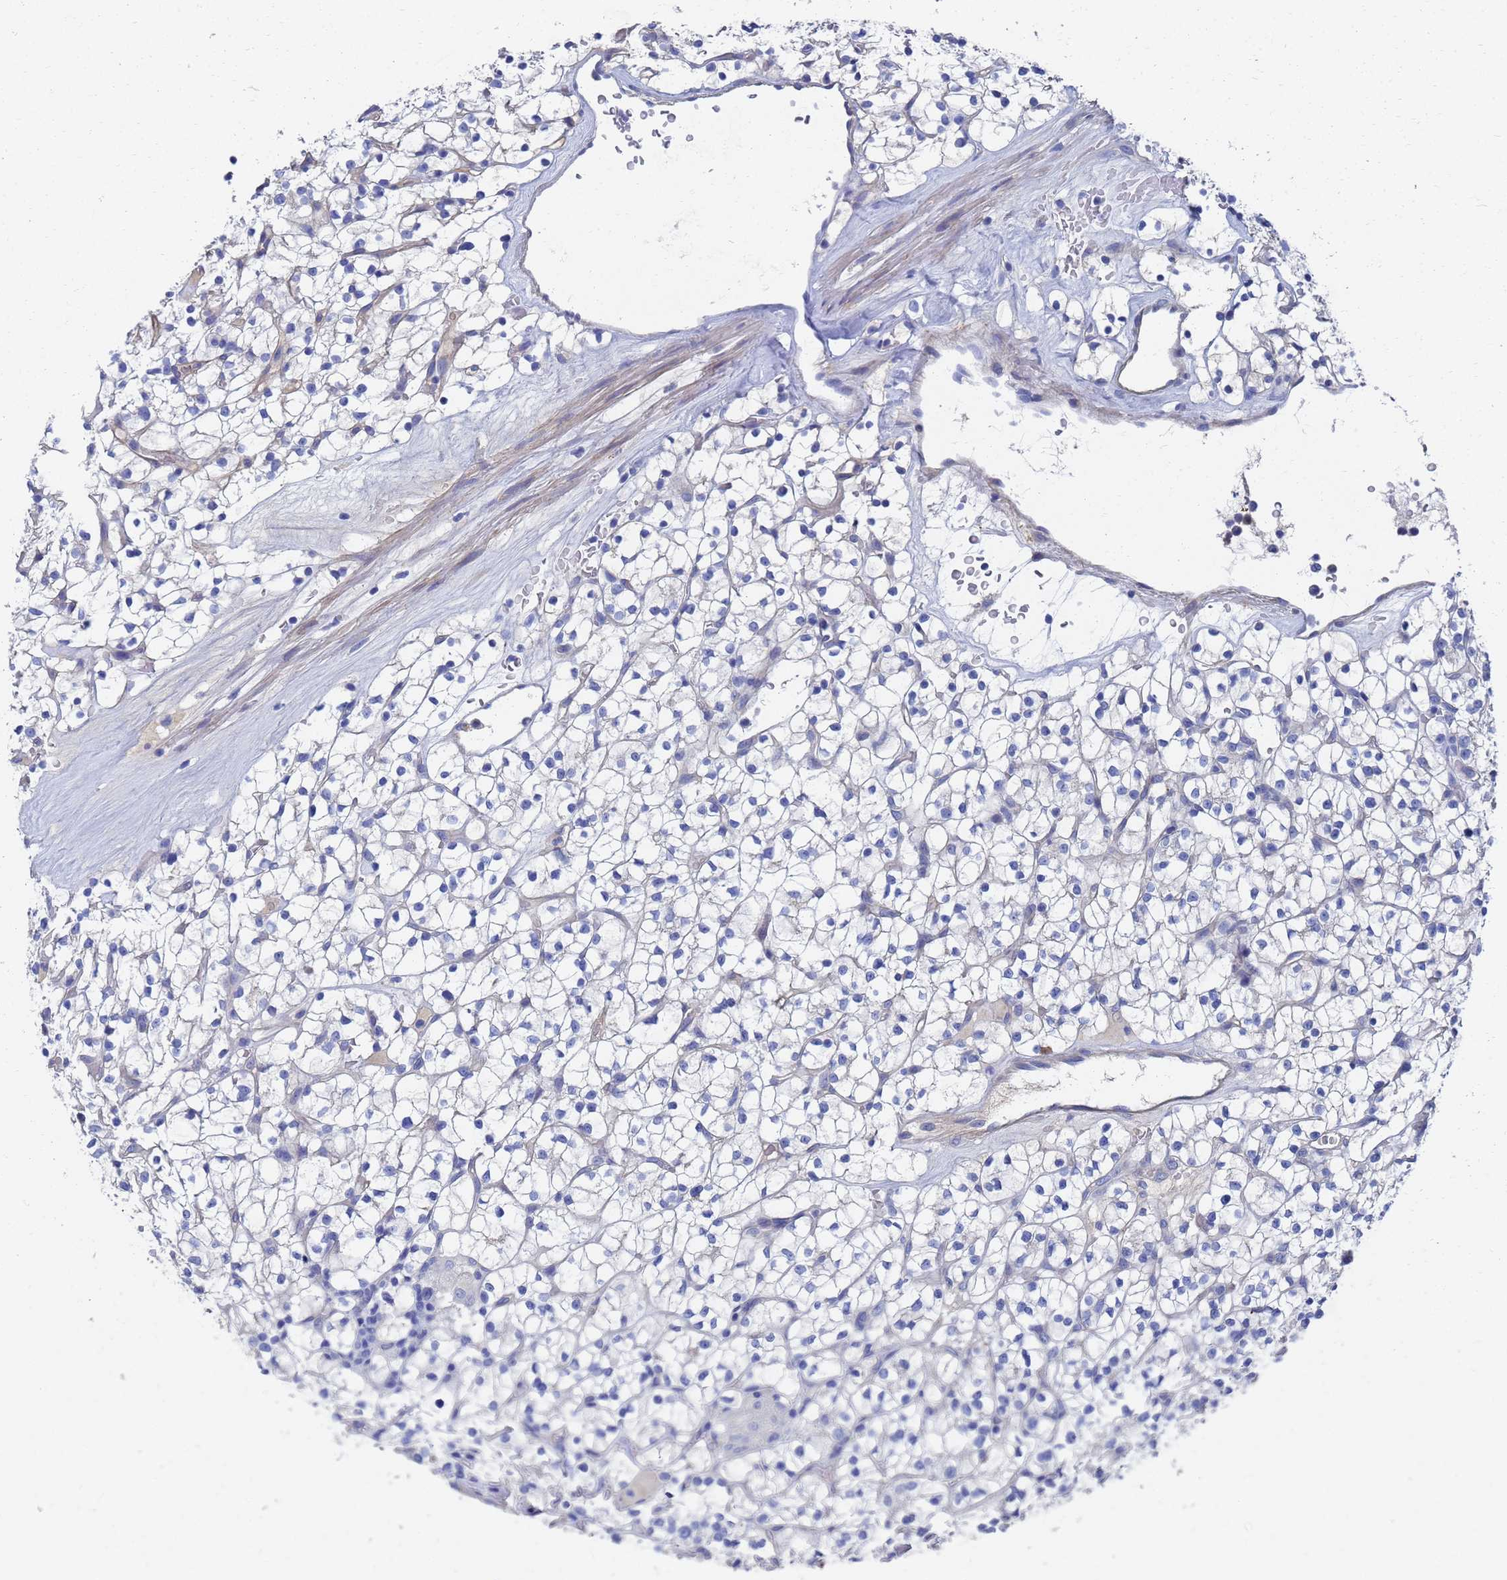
{"staining": {"intensity": "negative", "quantity": "none", "location": "none"}, "tissue": "renal cancer", "cell_type": "Tumor cells", "image_type": "cancer", "snomed": [{"axis": "morphology", "description": "Adenocarcinoma, NOS"}, {"axis": "topography", "description": "Kidney"}], "caption": "This is an IHC photomicrograph of human renal adenocarcinoma. There is no staining in tumor cells.", "gene": "LBX2", "patient": {"sex": "female", "age": 64}}